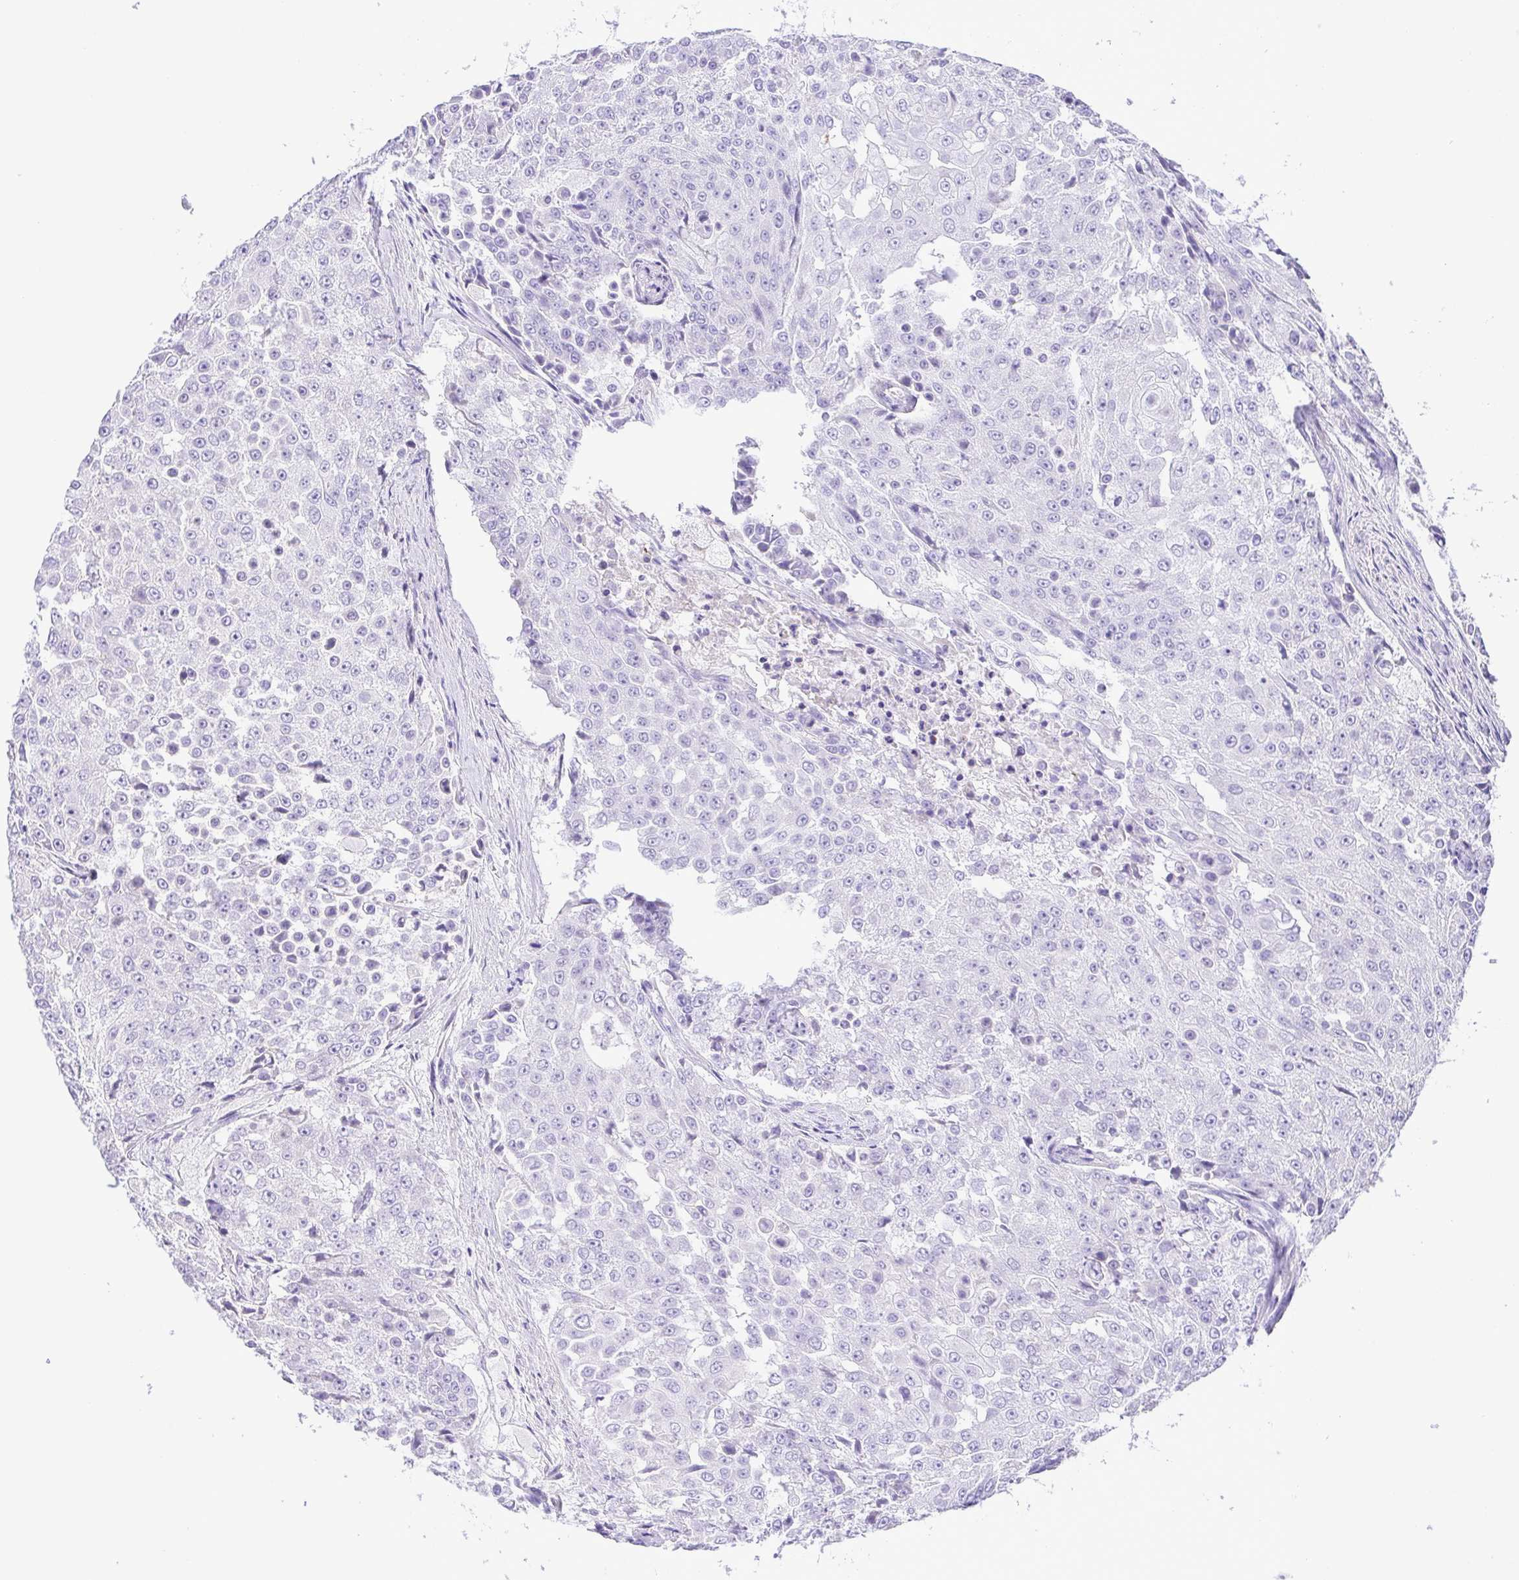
{"staining": {"intensity": "negative", "quantity": "none", "location": "none"}, "tissue": "urothelial cancer", "cell_type": "Tumor cells", "image_type": "cancer", "snomed": [{"axis": "morphology", "description": "Urothelial carcinoma, High grade"}, {"axis": "topography", "description": "Urinary bladder"}], "caption": "IHC of urothelial cancer shows no expression in tumor cells. The staining was performed using DAB to visualize the protein expression in brown, while the nuclei were stained in blue with hematoxylin (Magnification: 20x).", "gene": "GPR182", "patient": {"sex": "female", "age": 63}}